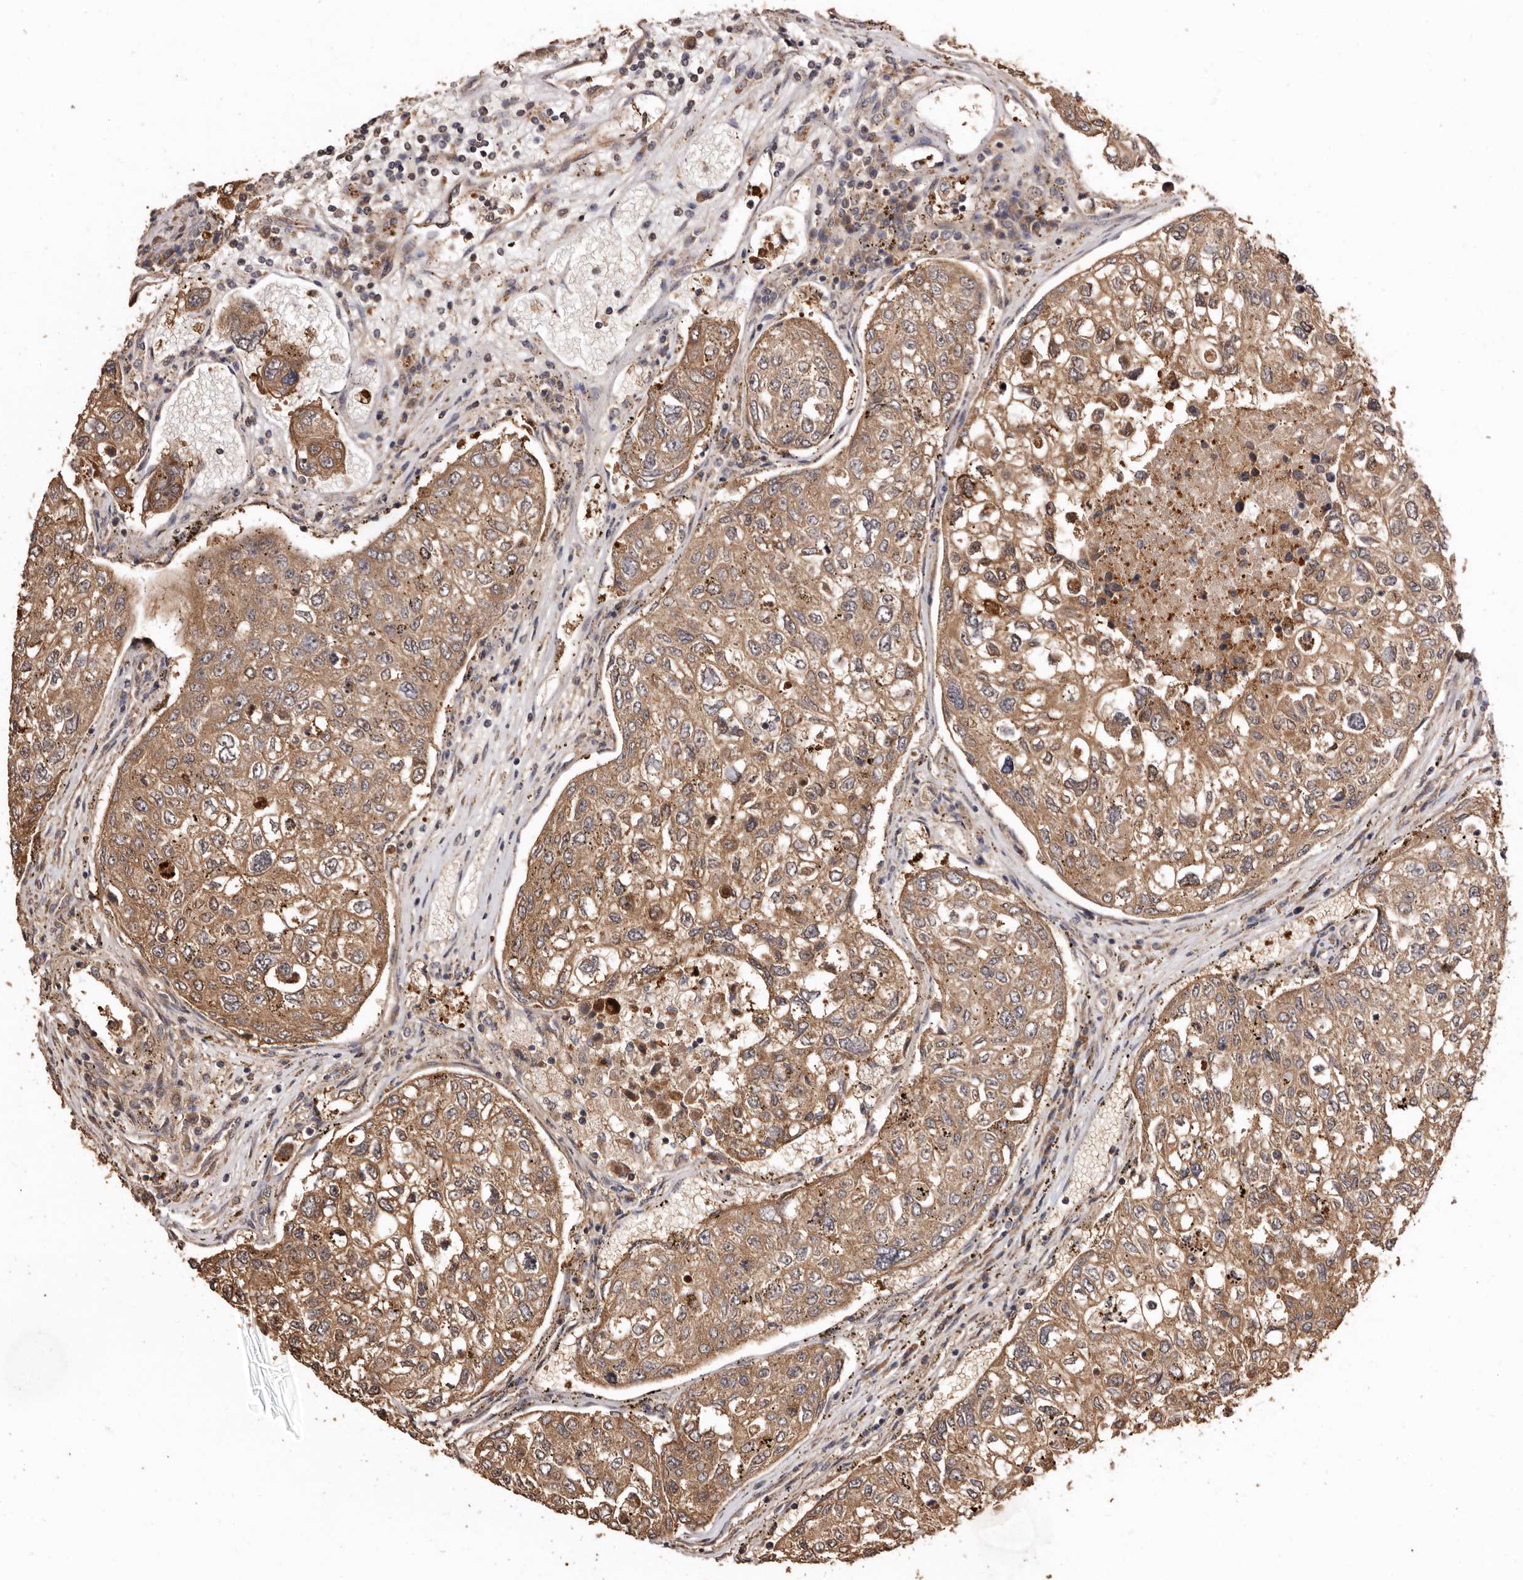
{"staining": {"intensity": "moderate", "quantity": ">75%", "location": "cytoplasmic/membranous"}, "tissue": "urothelial cancer", "cell_type": "Tumor cells", "image_type": "cancer", "snomed": [{"axis": "morphology", "description": "Urothelial carcinoma, High grade"}, {"axis": "topography", "description": "Lymph node"}, {"axis": "topography", "description": "Urinary bladder"}], "caption": "Protein expression analysis of human urothelial cancer reveals moderate cytoplasmic/membranous staining in approximately >75% of tumor cells. (IHC, brightfield microscopy, high magnification).", "gene": "COQ8B", "patient": {"sex": "male", "age": 51}}